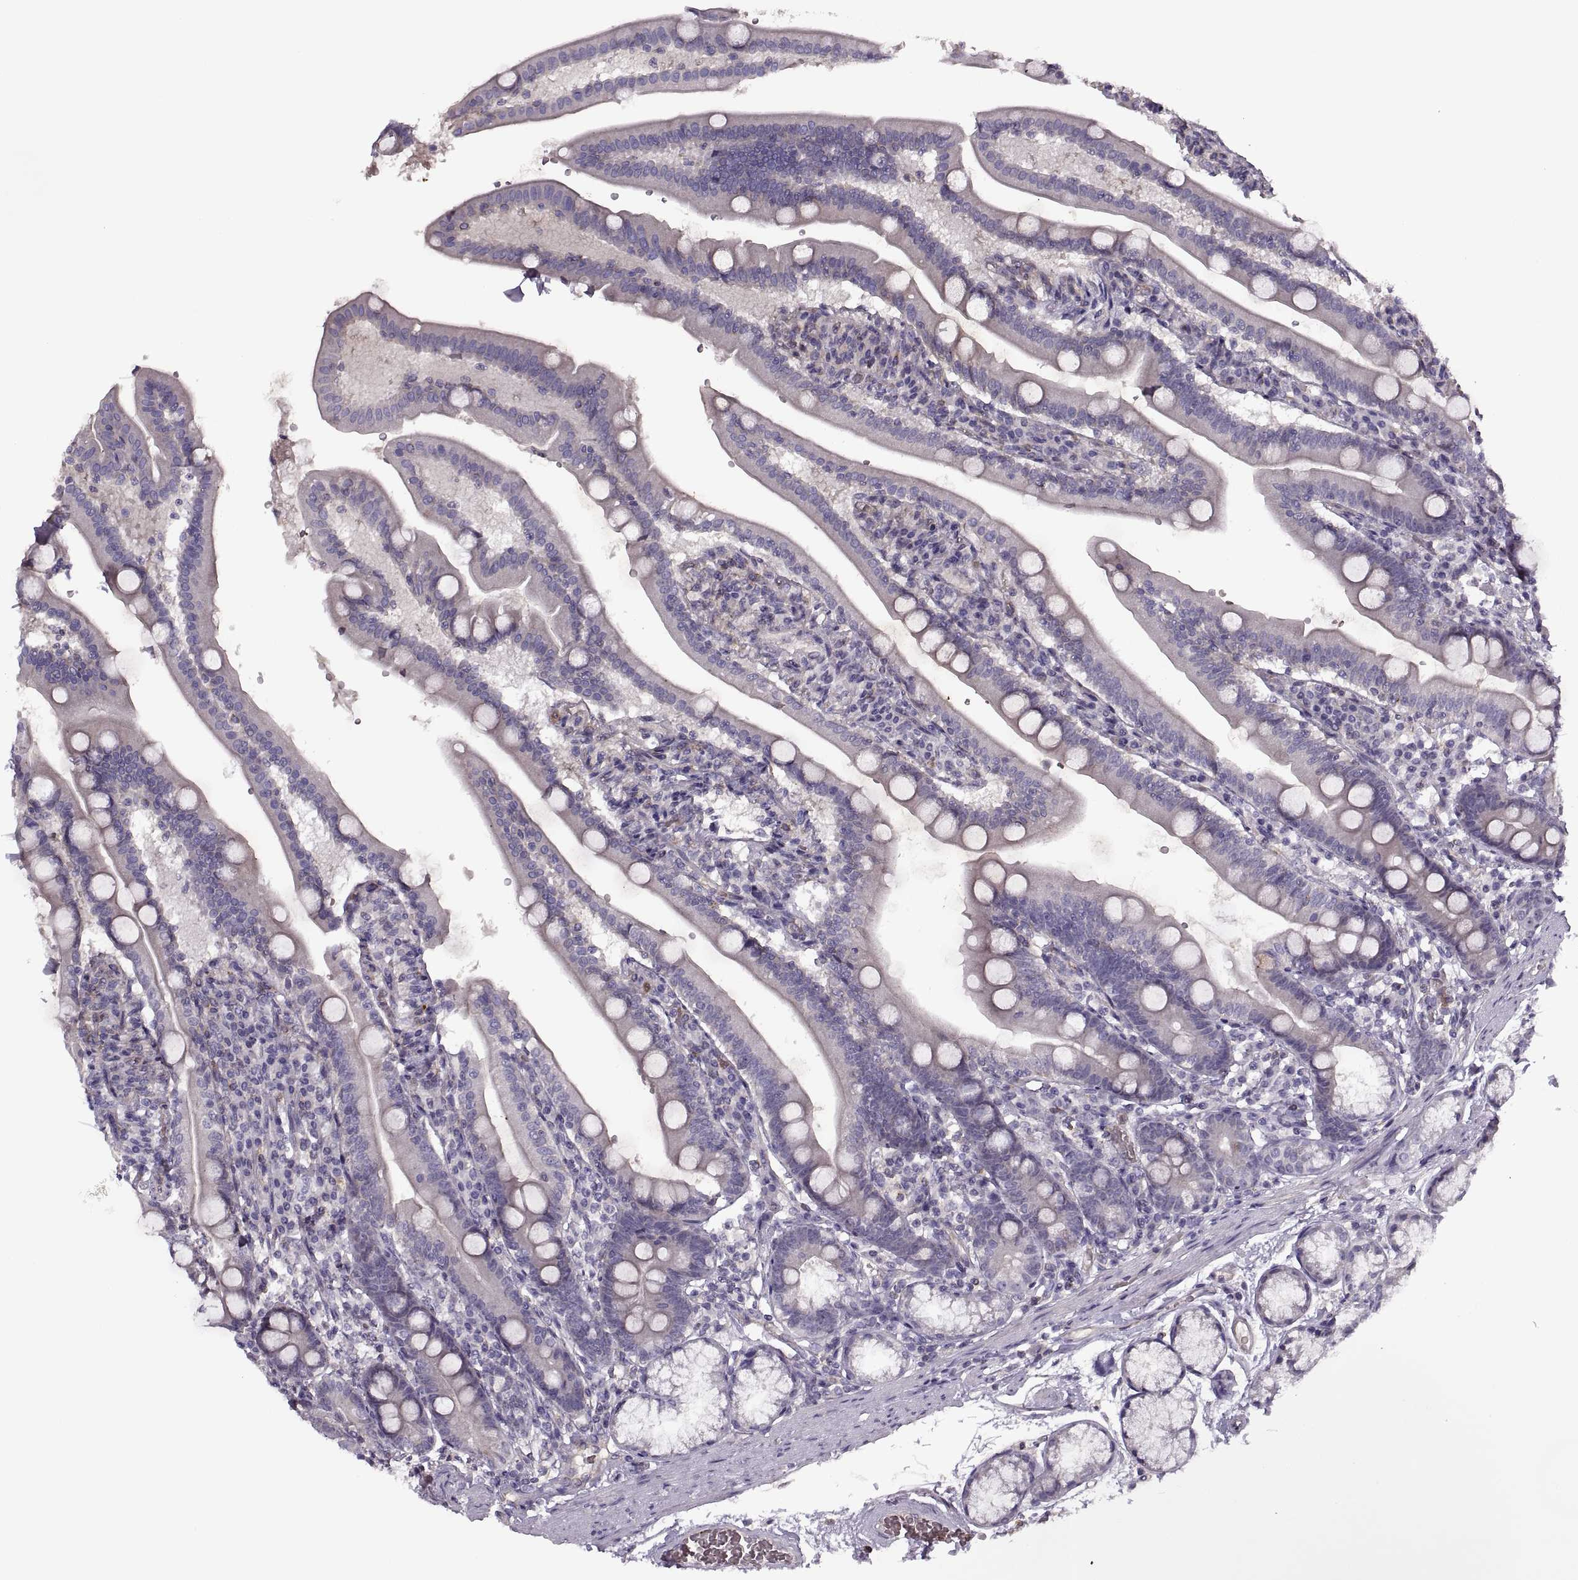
{"staining": {"intensity": "negative", "quantity": "none", "location": "none"}, "tissue": "duodenum", "cell_type": "Glandular cells", "image_type": "normal", "snomed": [{"axis": "morphology", "description": "Normal tissue, NOS"}, {"axis": "topography", "description": "Duodenum"}], "caption": "Glandular cells are negative for protein expression in benign human duodenum. Nuclei are stained in blue.", "gene": "SLC2A14", "patient": {"sex": "female", "age": 67}}